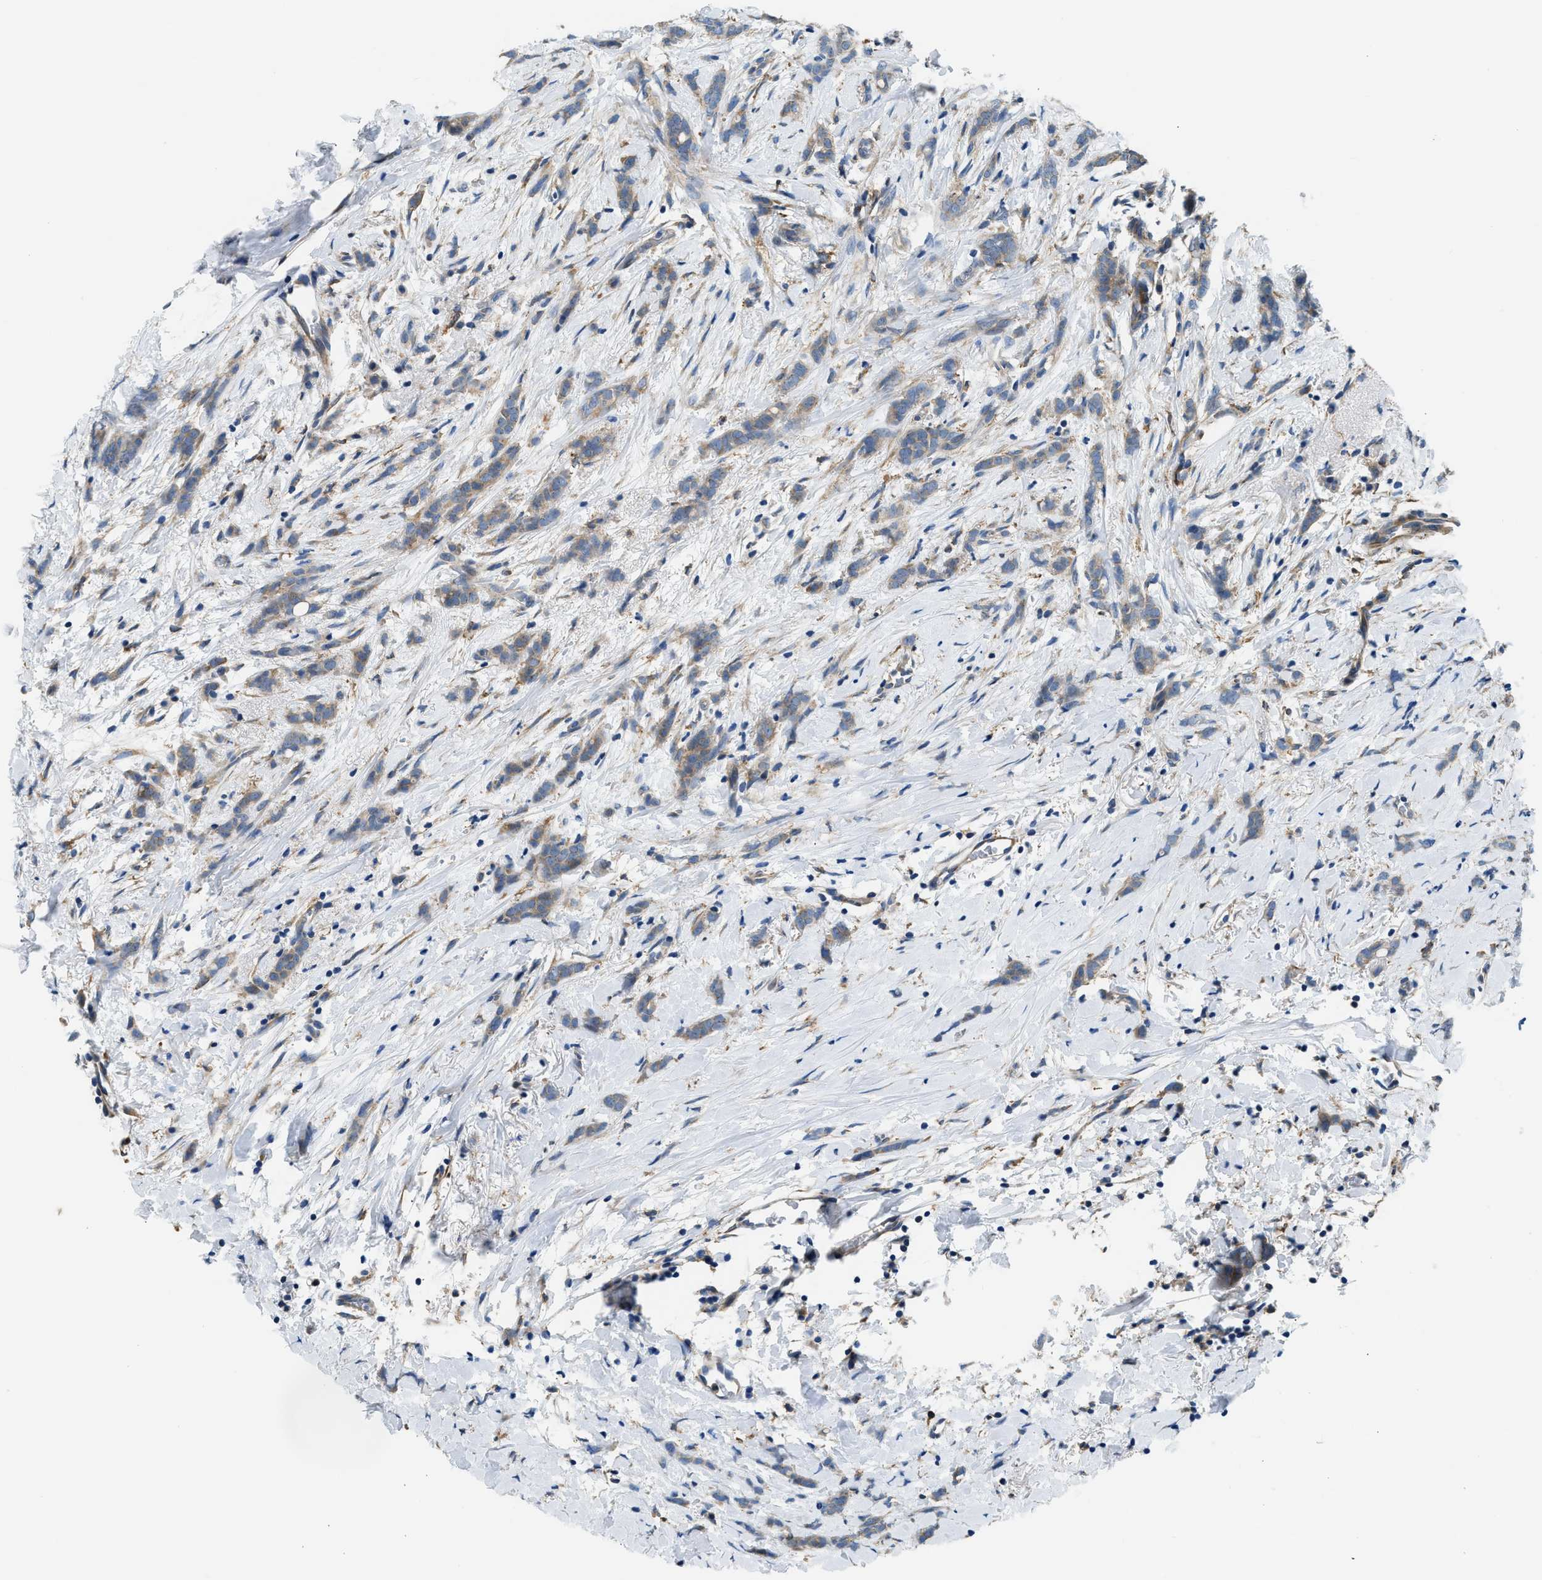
{"staining": {"intensity": "moderate", "quantity": ">75%", "location": "cytoplasmic/membranous"}, "tissue": "breast cancer", "cell_type": "Tumor cells", "image_type": "cancer", "snomed": [{"axis": "morphology", "description": "Lobular carcinoma, in situ"}, {"axis": "morphology", "description": "Lobular carcinoma"}, {"axis": "topography", "description": "Breast"}], "caption": "Breast cancer stained with DAB (3,3'-diaminobenzidine) immunohistochemistry (IHC) reveals medium levels of moderate cytoplasmic/membranous positivity in approximately >75% of tumor cells.", "gene": "LPIN2", "patient": {"sex": "female", "age": 41}}